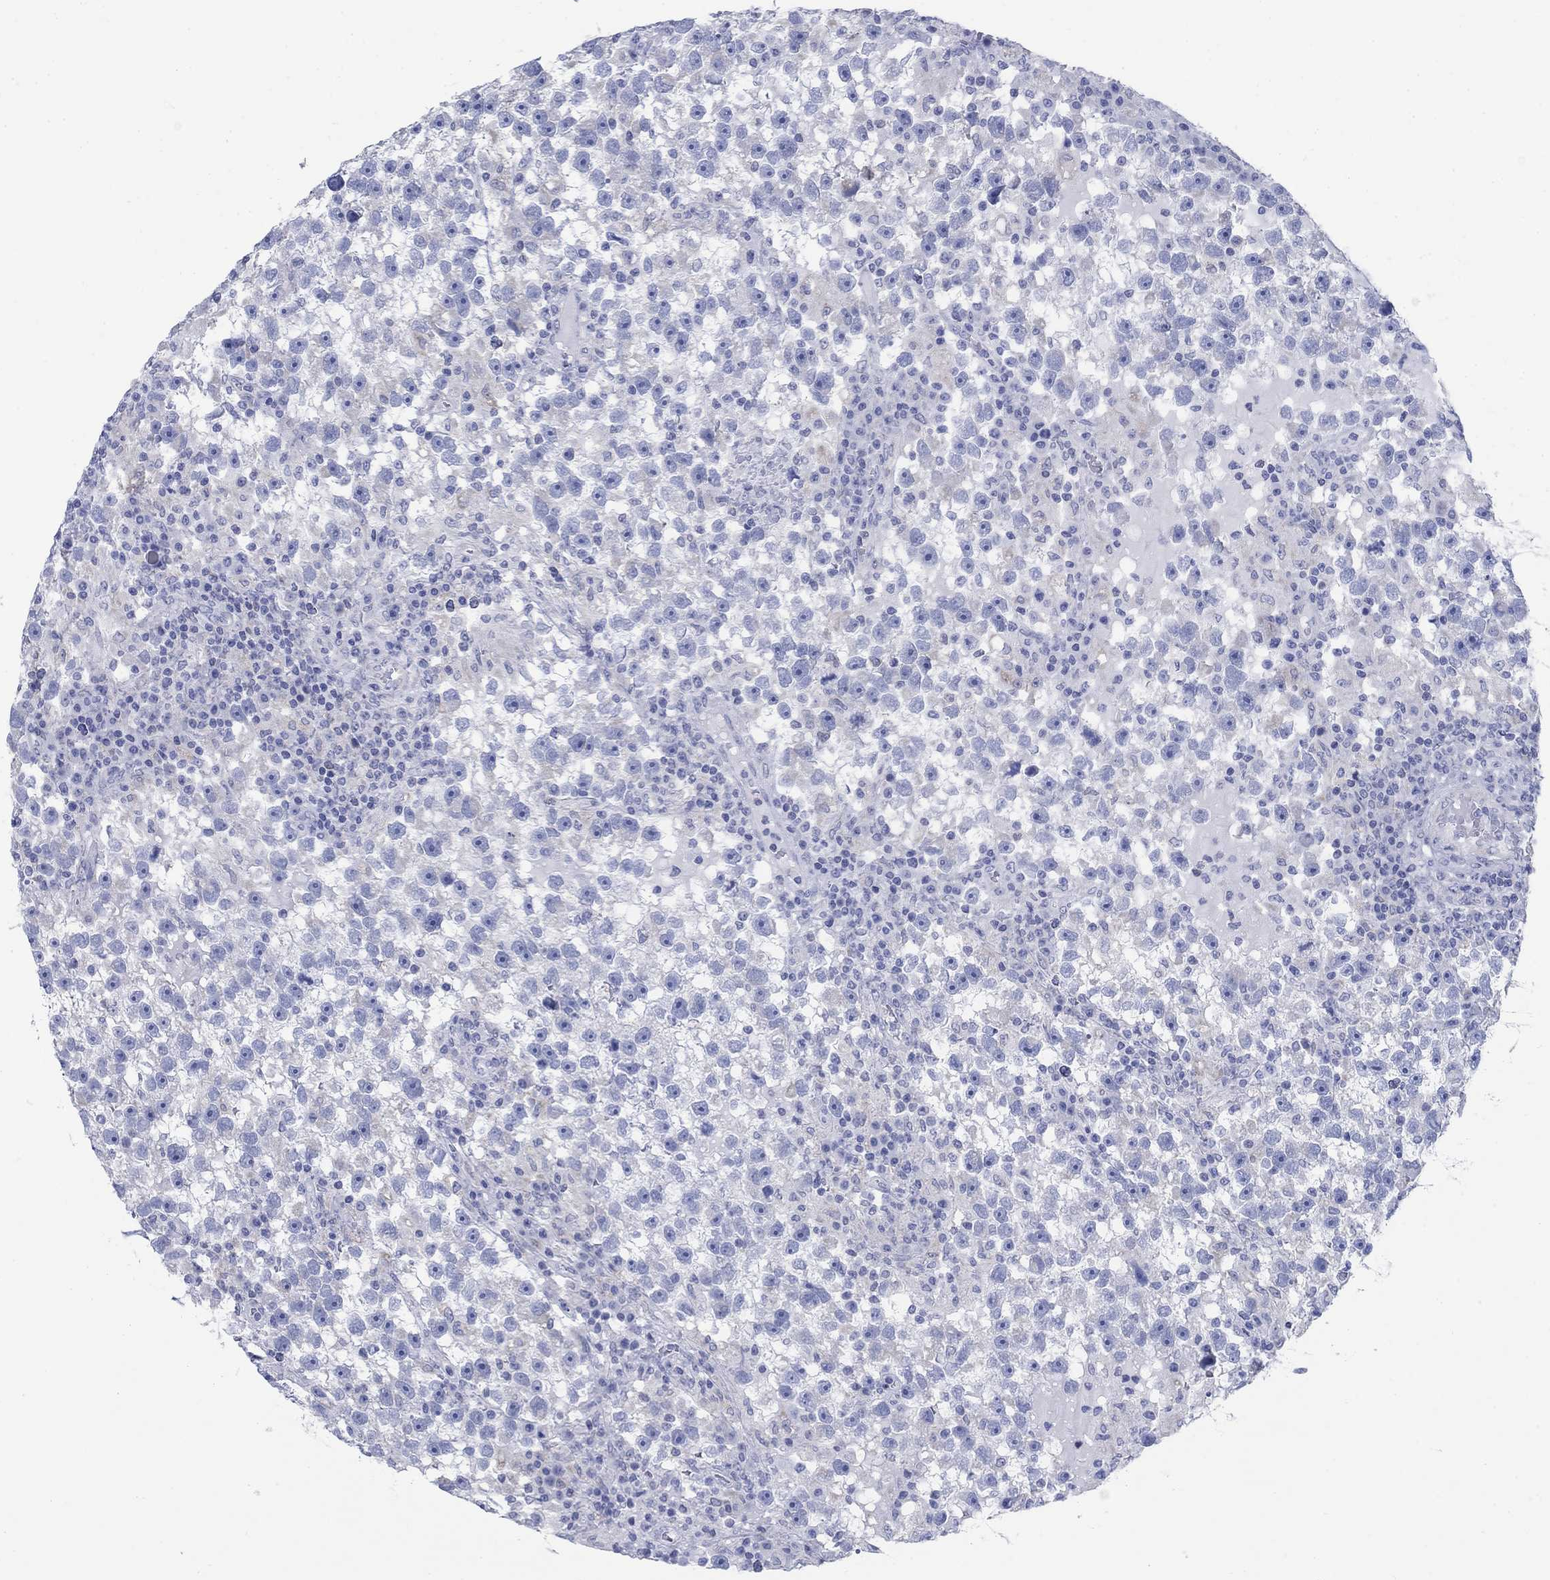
{"staining": {"intensity": "negative", "quantity": "none", "location": "none"}, "tissue": "testis cancer", "cell_type": "Tumor cells", "image_type": "cancer", "snomed": [{"axis": "morphology", "description": "Seminoma, NOS"}, {"axis": "topography", "description": "Testis"}], "caption": "Immunohistochemistry of human seminoma (testis) shows no positivity in tumor cells.", "gene": "SCCPDH", "patient": {"sex": "male", "age": 47}}